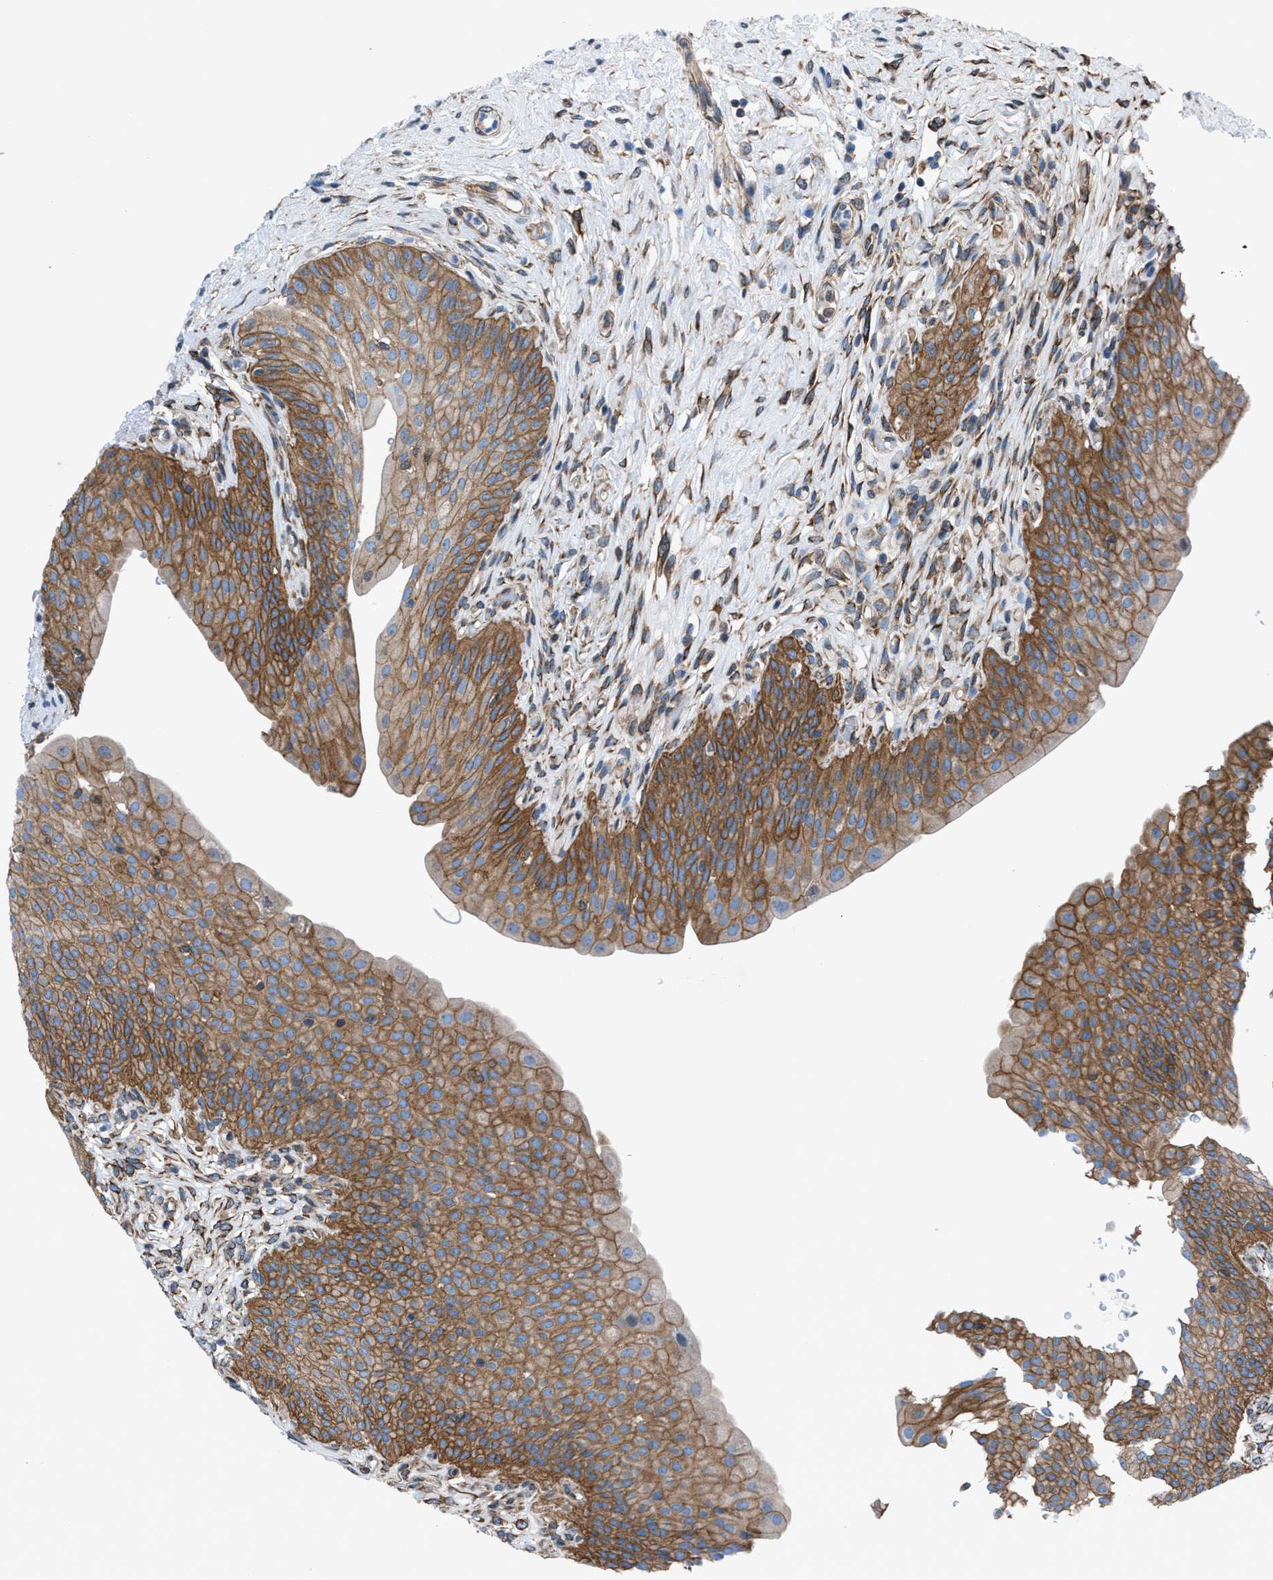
{"staining": {"intensity": "strong", "quantity": ">75%", "location": "cytoplasmic/membranous"}, "tissue": "urinary bladder", "cell_type": "Urothelial cells", "image_type": "normal", "snomed": [{"axis": "morphology", "description": "Normal tissue, NOS"}, {"axis": "topography", "description": "Urinary bladder"}], "caption": "DAB immunohistochemical staining of normal urinary bladder shows strong cytoplasmic/membranous protein positivity in about >75% of urothelial cells.", "gene": "DMAC1", "patient": {"sex": "male", "age": 46}}